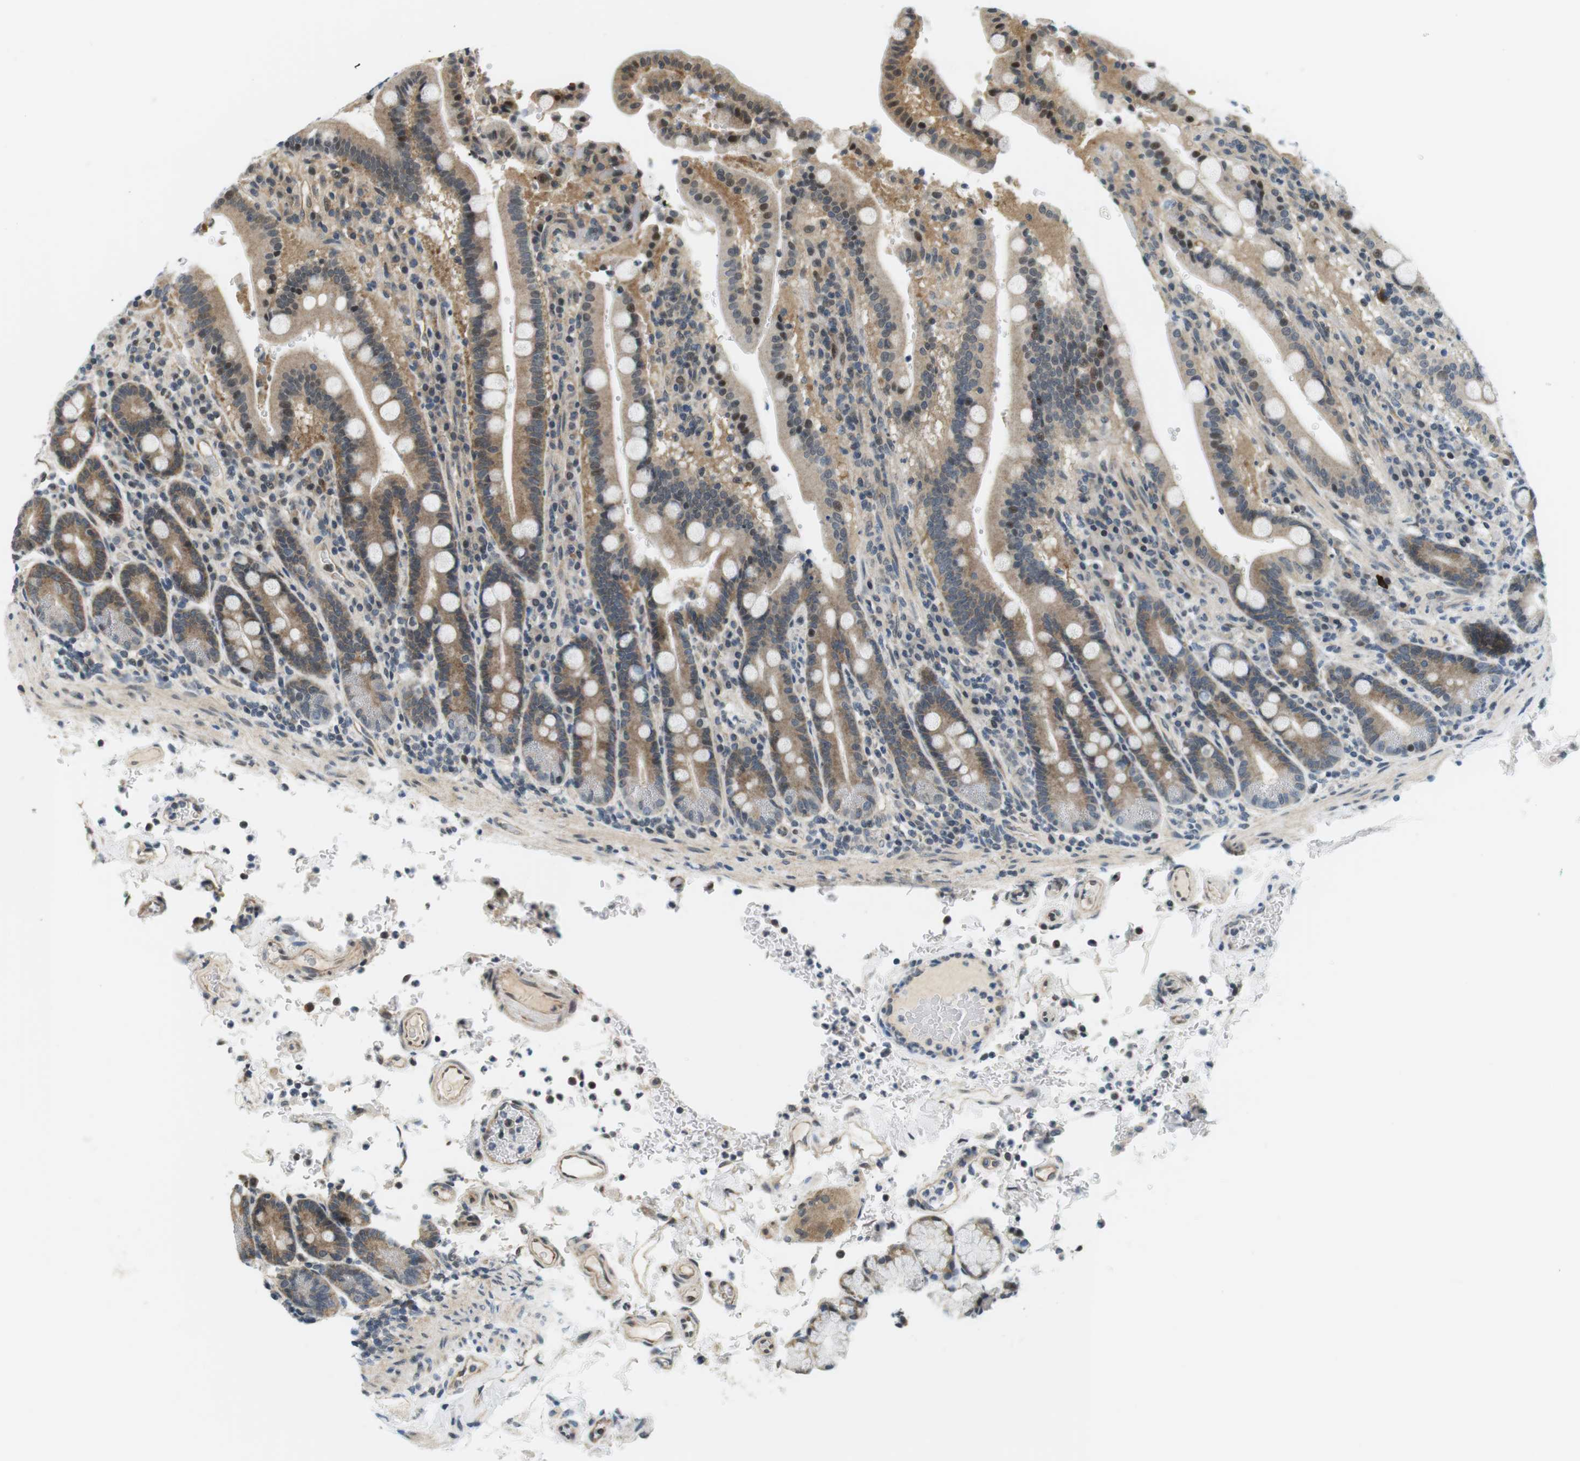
{"staining": {"intensity": "moderate", "quantity": "25%-75%", "location": "cytoplasmic/membranous,nuclear"}, "tissue": "duodenum", "cell_type": "Glandular cells", "image_type": "normal", "snomed": [{"axis": "morphology", "description": "Normal tissue, NOS"}, {"axis": "topography", "description": "Small intestine, NOS"}], "caption": "The immunohistochemical stain shows moderate cytoplasmic/membranous,nuclear positivity in glandular cells of normal duodenum.", "gene": "CSNK2B", "patient": {"sex": "female", "age": 71}}